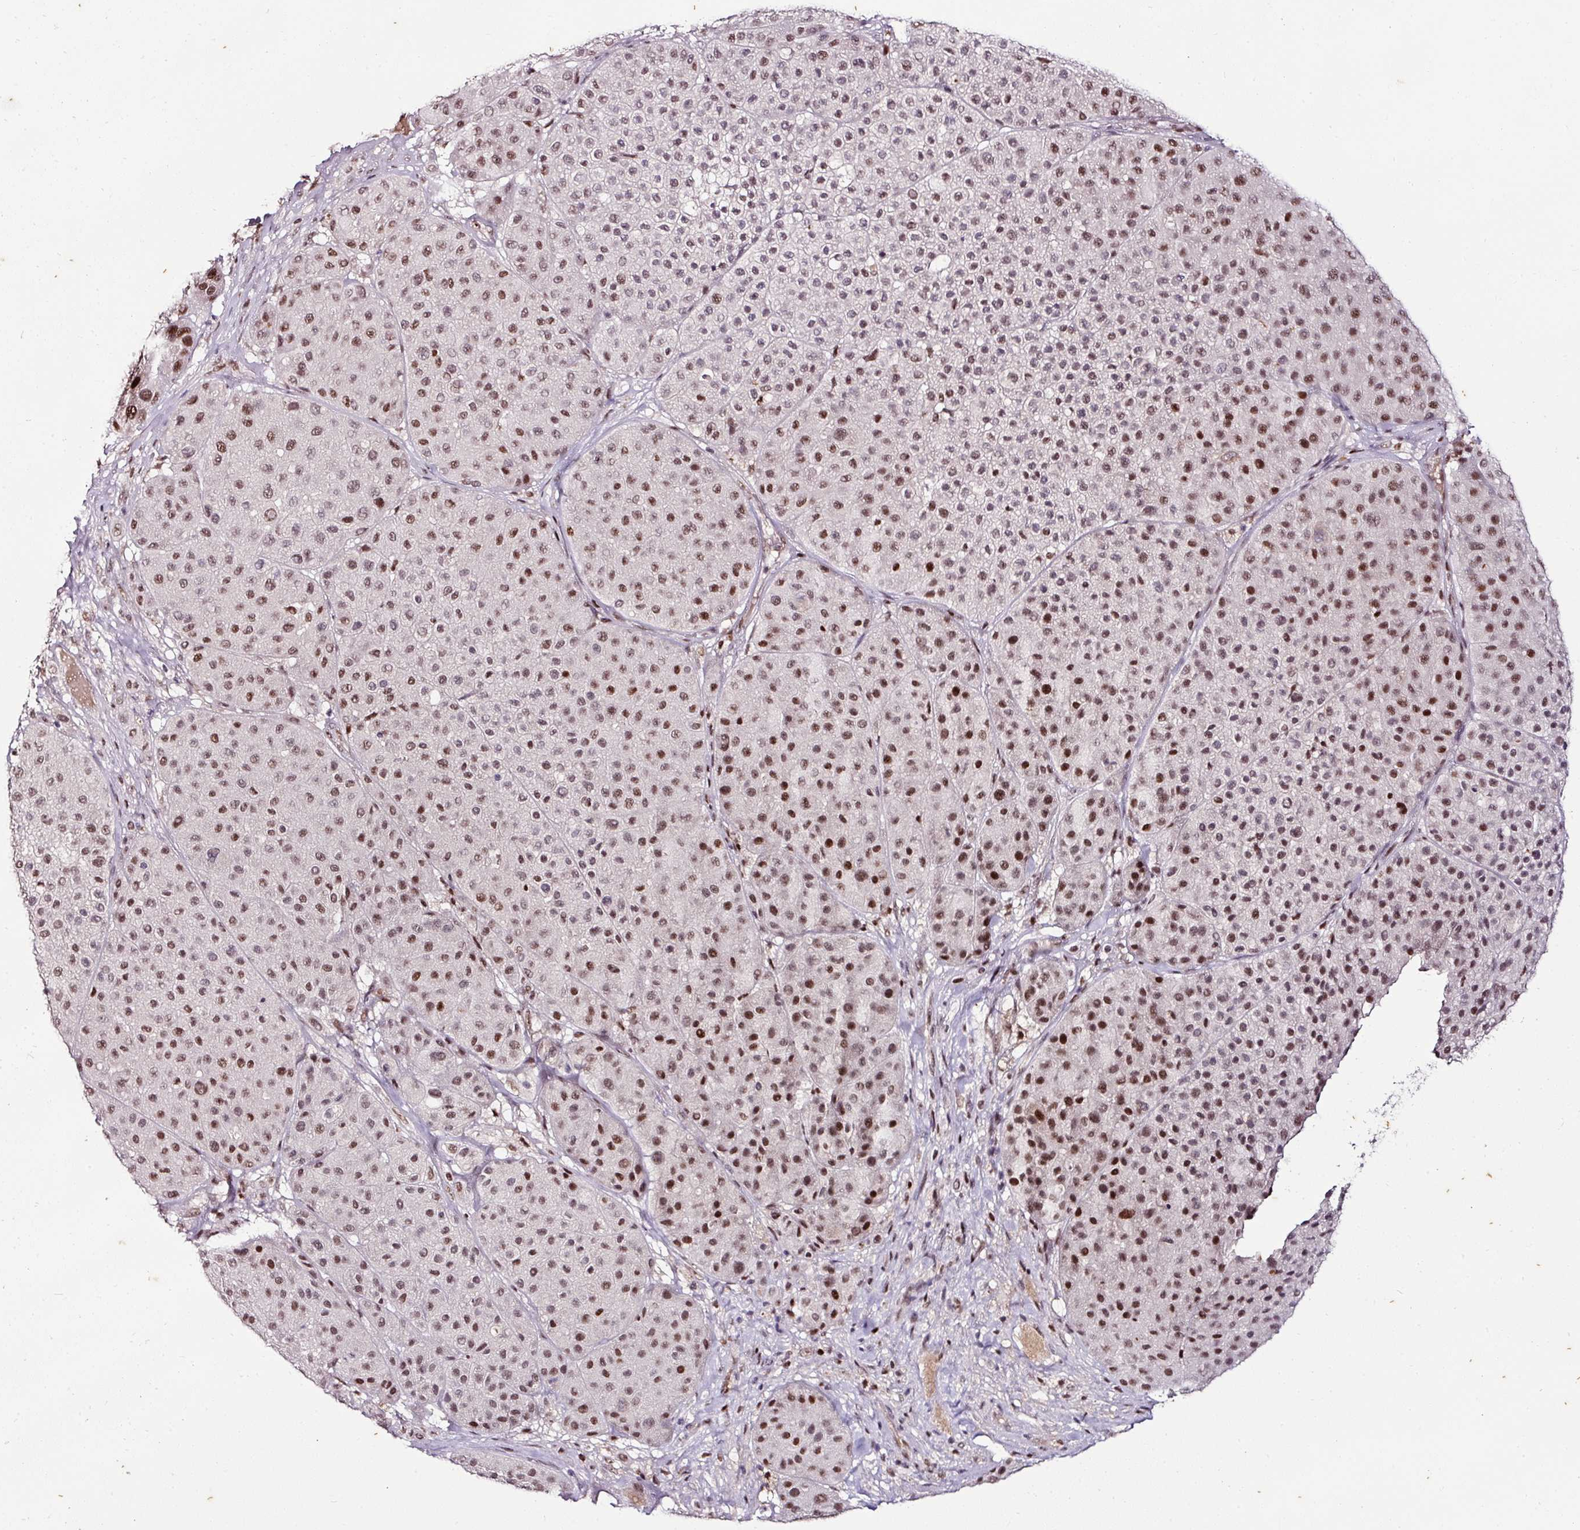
{"staining": {"intensity": "moderate", "quantity": ">75%", "location": "nuclear"}, "tissue": "melanoma", "cell_type": "Tumor cells", "image_type": "cancer", "snomed": [{"axis": "morphology", "description": "Malignant melanoma, Metastatic site"}, {"axis": "topography", "description": "Smooth muscle"}], "caption": "Immunohistochemistry (IHC) of malignant melanoma (metastatic site) exhibits medium levels of moderate nuclear positivity in approximately >75% of tumor cells. The staining is performed using DAB brown chromogen to label protein expression. The nuclei are counter-stained blue using hematoxylin.", "gene": "KLF16", "patient": {"sex": "male", "age": 41}}